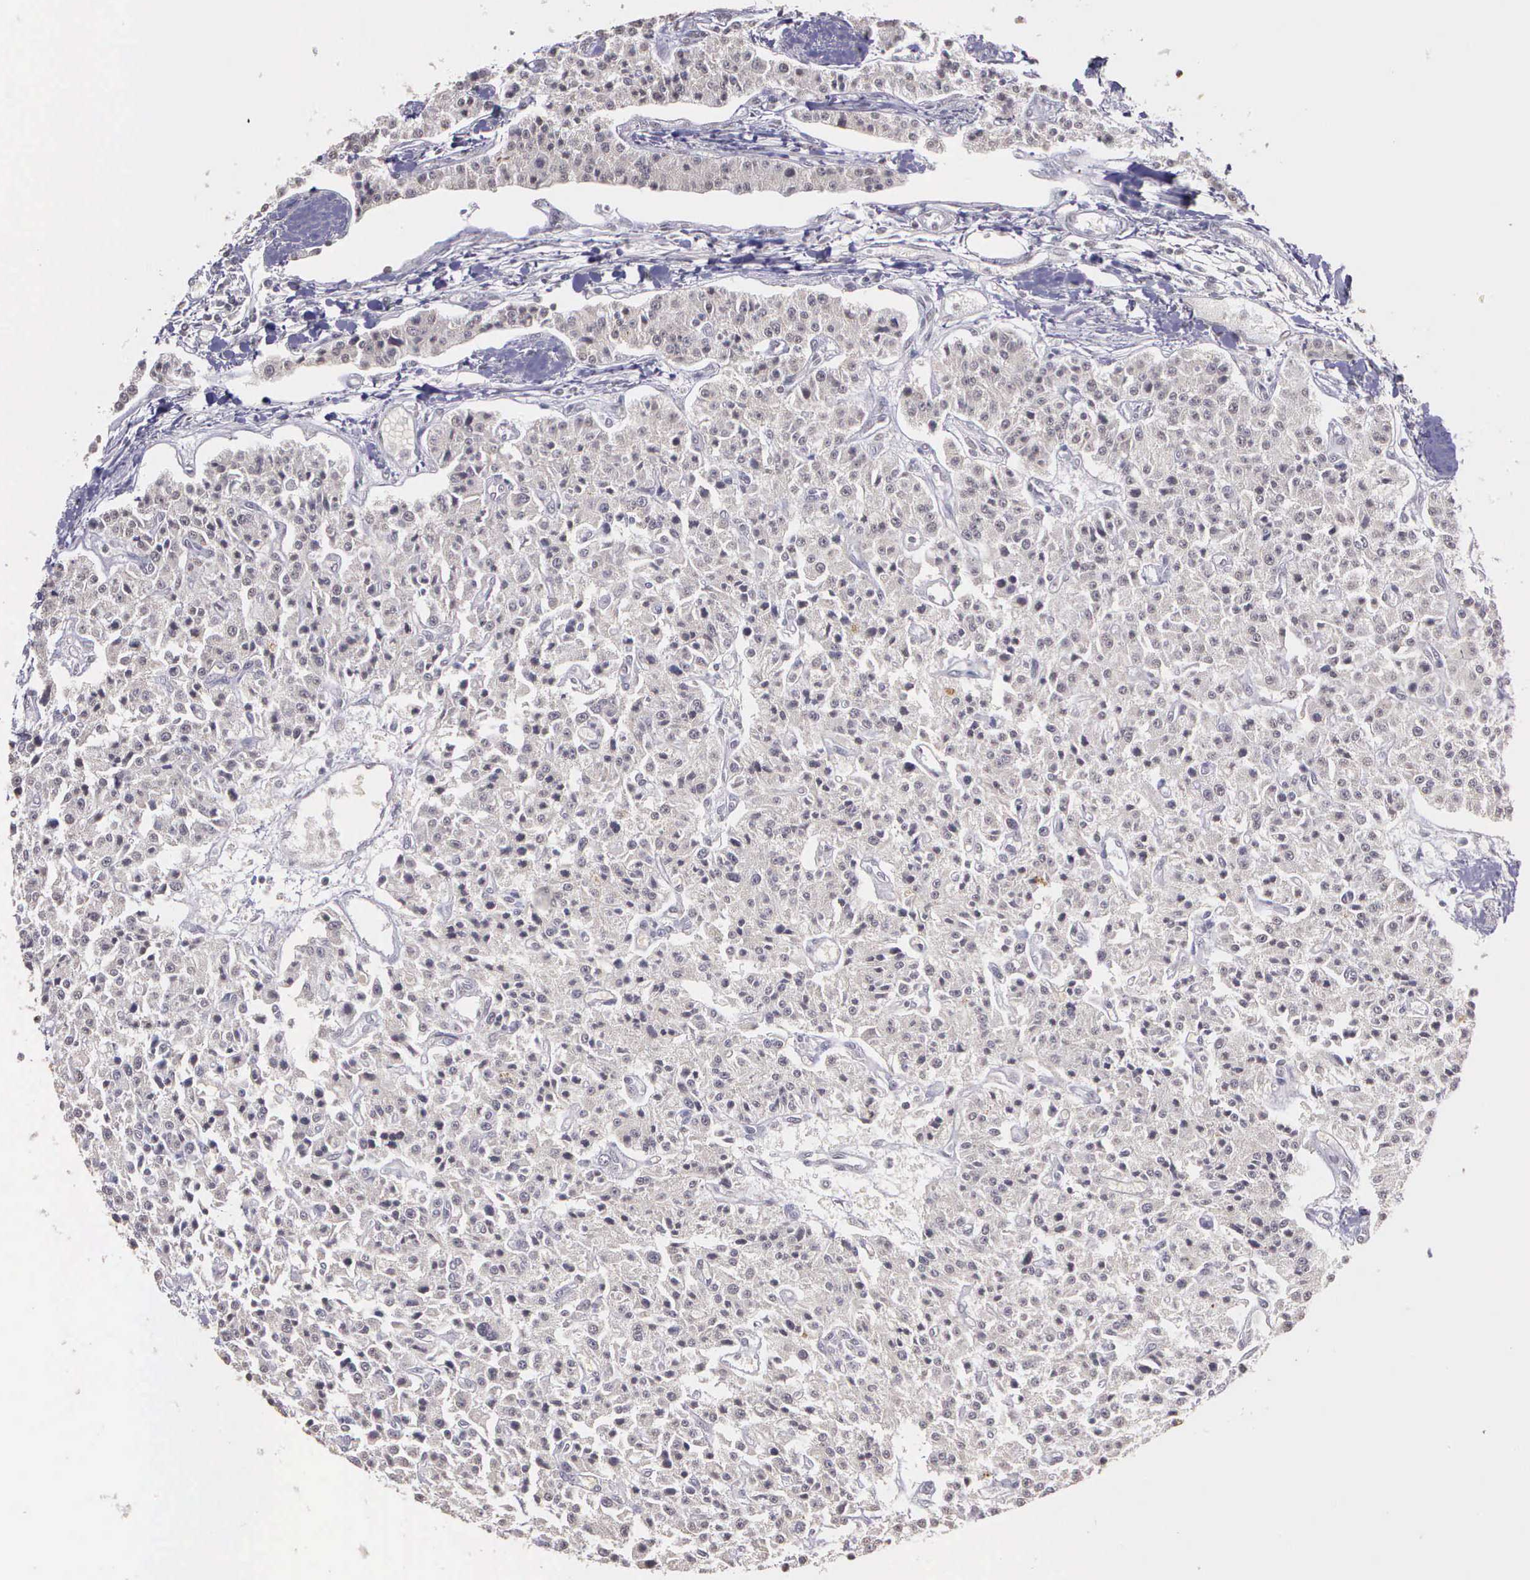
{"staining": {"intensity": "negative", "quantity": "none", "location": "none"}, "tissue": "carcinoid", "cell_type": "Tumor cells", "image_type": "cancer", "snomed": [{"axis": "morphology", "description": "Carcinoid, malignant, NOS"}, {"axis": "topography", "description": "Stomach"}], "caption": "The photomicrograph reveals no significant staining in tumor cells of malignant carcinoid.", "gene": "ARMCX5", "patient": {"sex": "female", "age": 76}}